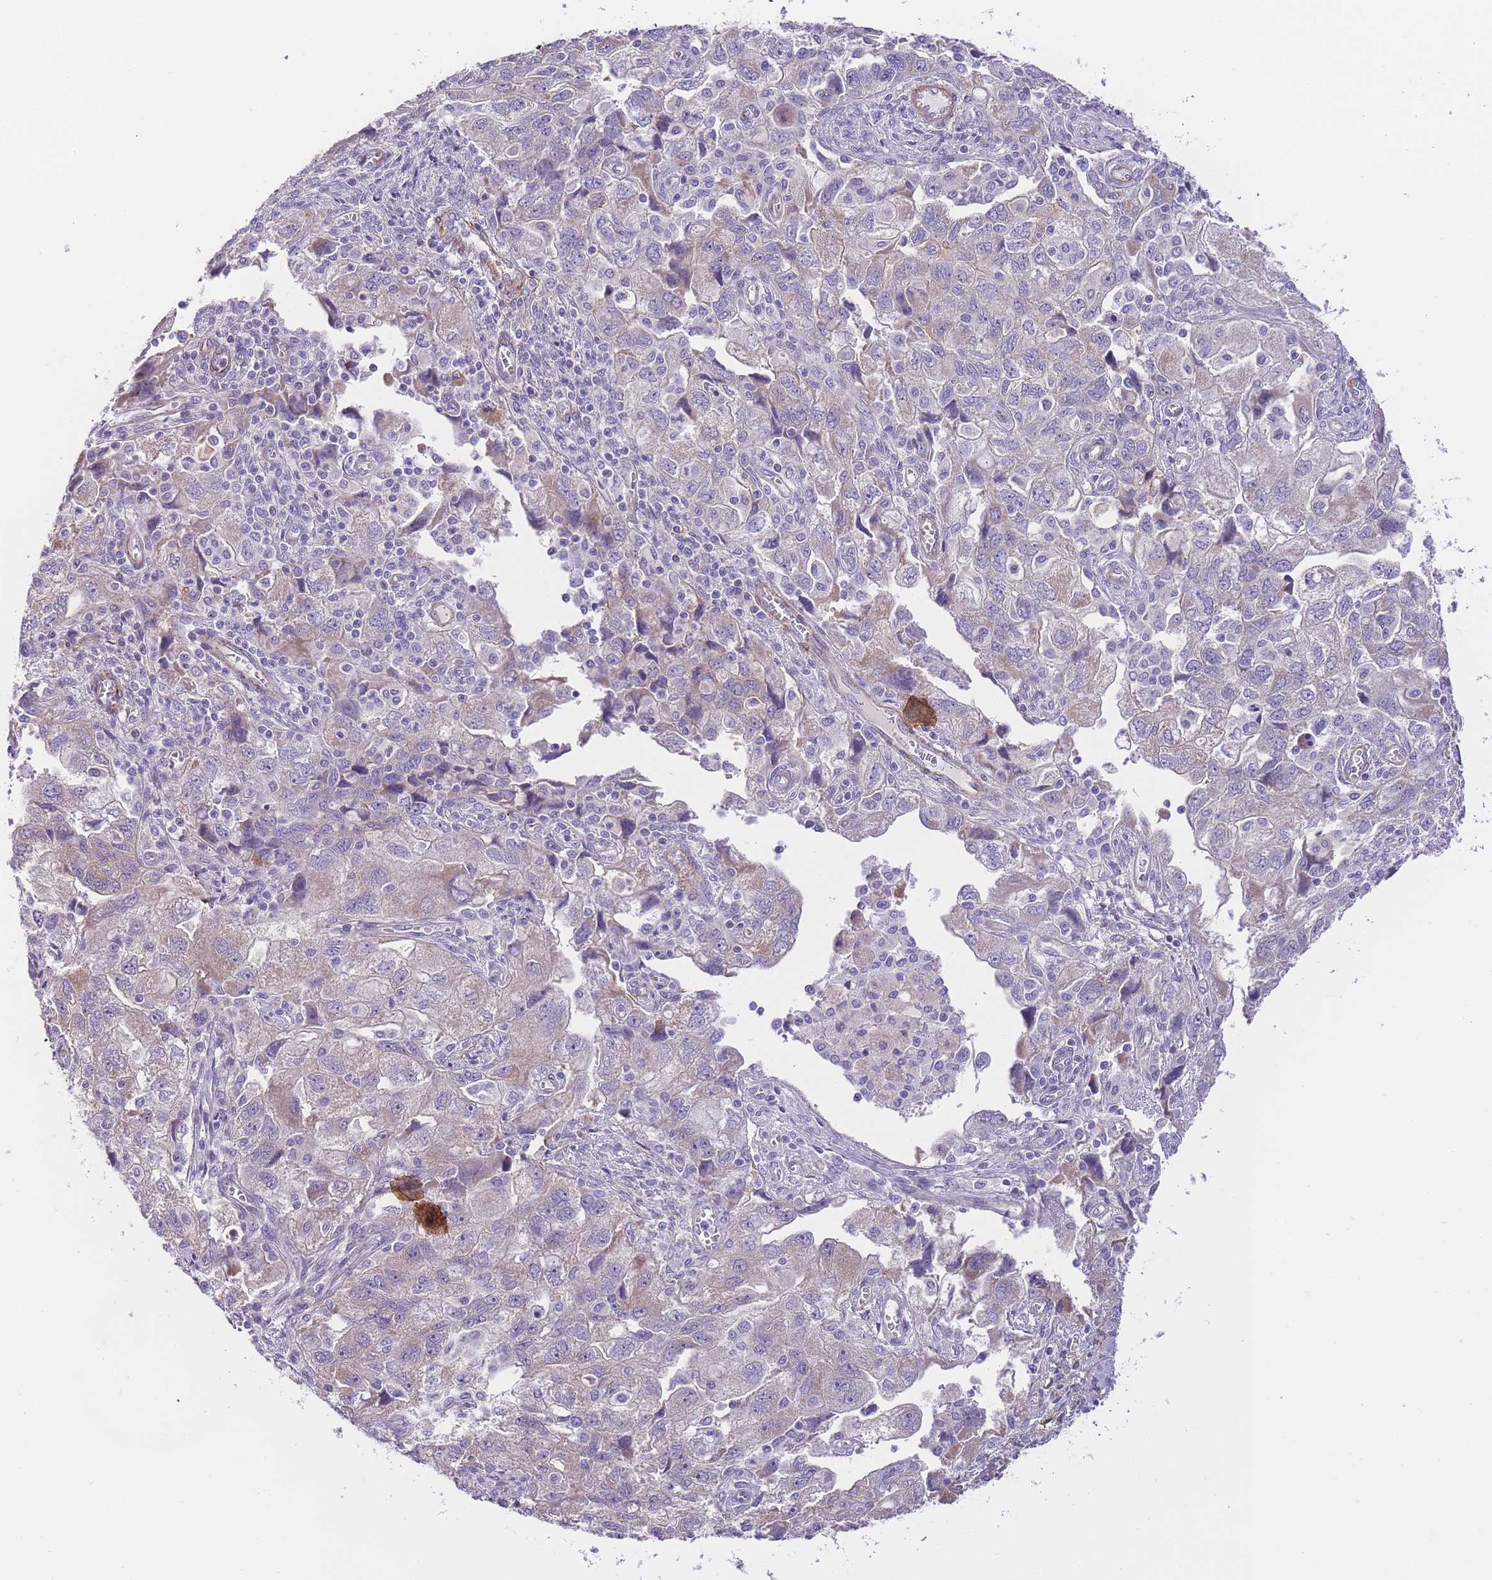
{"staining": {"intensity": "negative", "quantity": "none", "location": "none"}, "tissue": "ovarian cancer", "cell_type": "Tumor cells", "image_type": "cancer", "snomed": [{"axis": "morphology", "description": "Carcinoma, NOS"}, {"axis": "morphology", "description": "Cystadenocarcinoma, serous, NOS"}, {"axis": "topography", "description": "Ovary"}], "caption": "Micrograph shows no protein positivity in tumor cells of ovarian cancer (serous cystadenocarcinoma) tissue.", "gene": "FAM124A", "patient": {"sex": "female", "age": 69}}